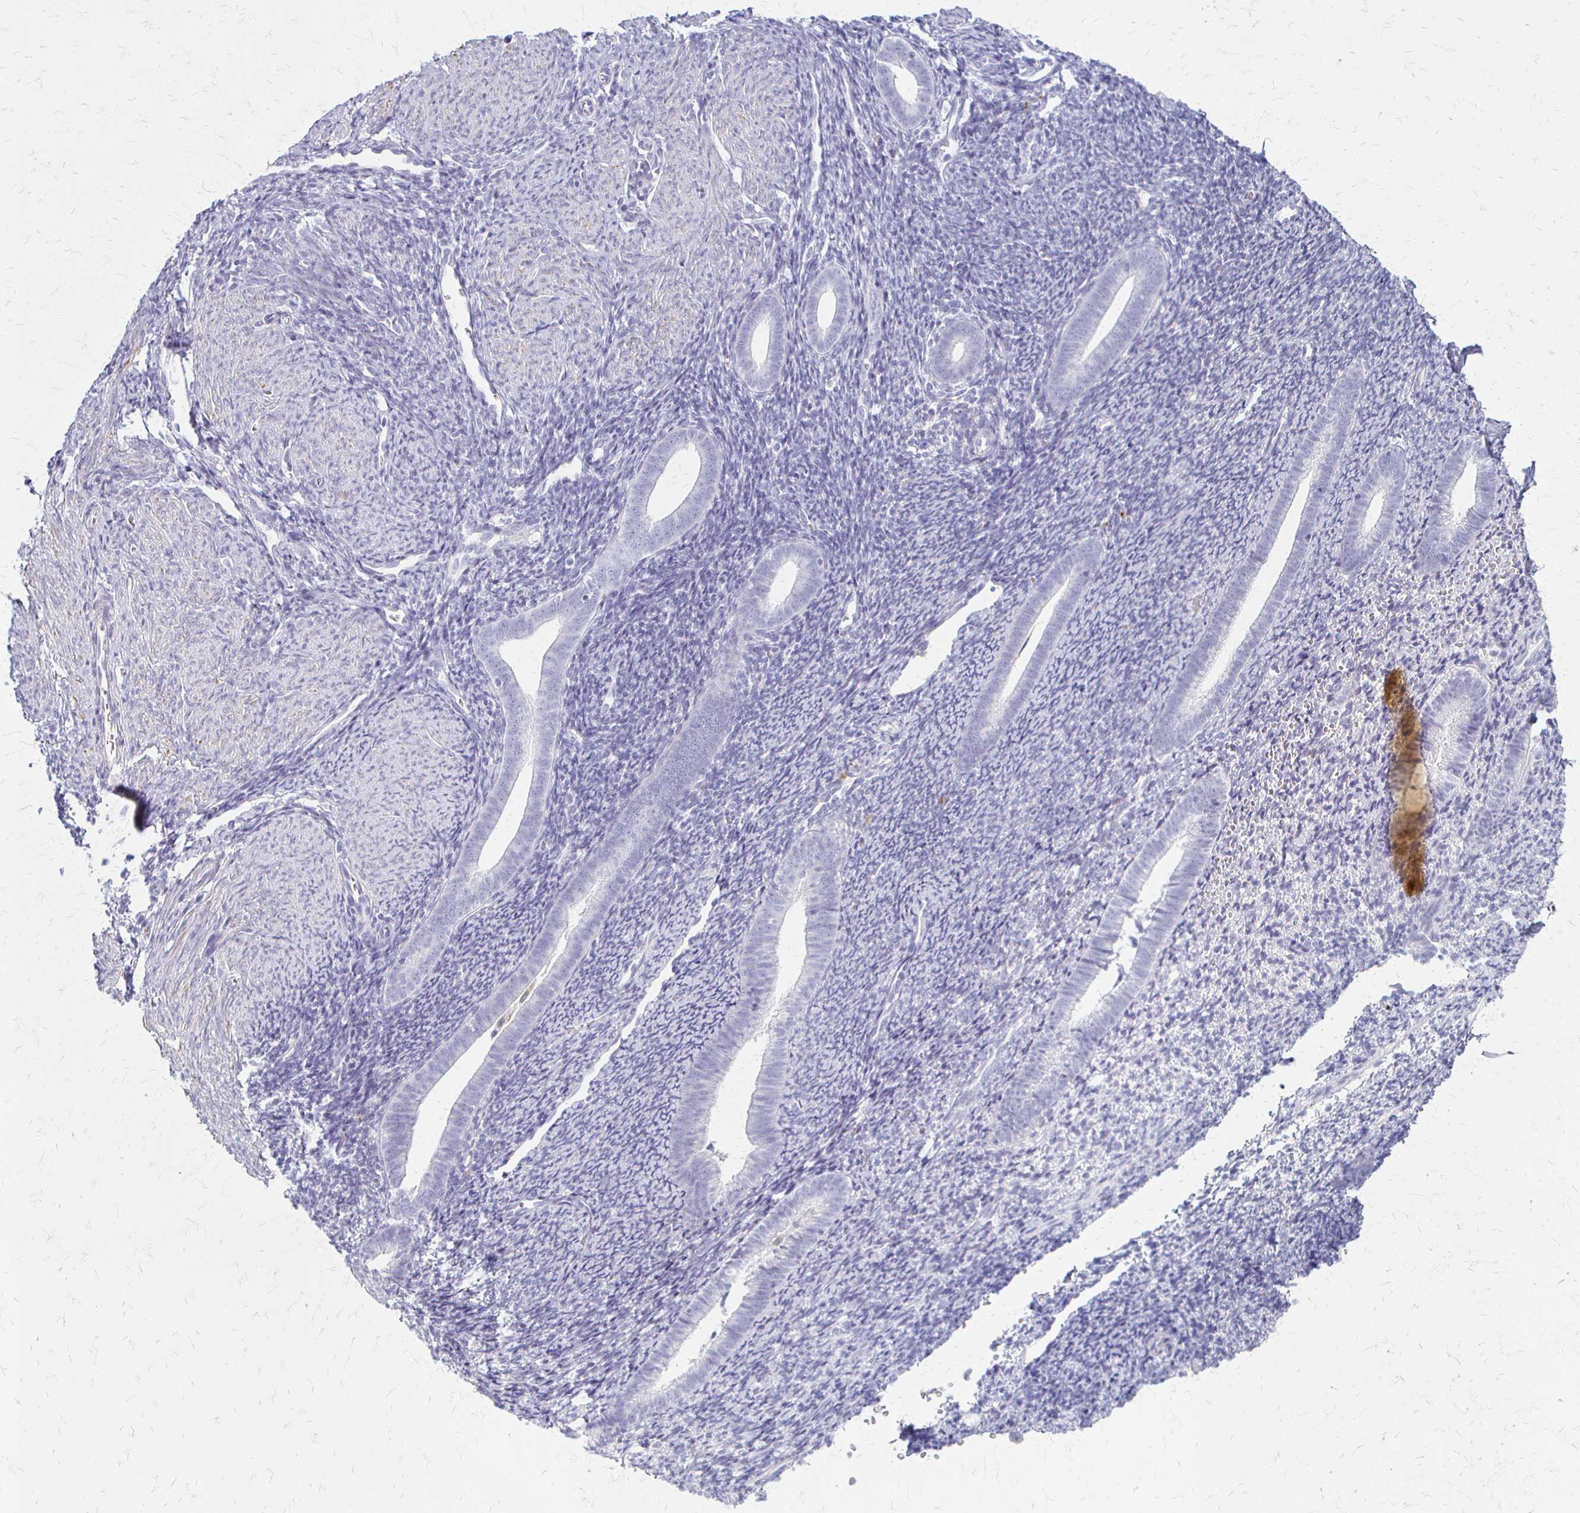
{"staining": {"intensity": "negative", "quantity": "none", "location": "none"}, "tissue": "endometrium", "cell_type": "Cells in endometrial stroma", "image_type": "normal", "snomed": [{"axis": "morphology", "description": "Normal tissue, NOS"}, {"axis": "topography", "description": "Endometrium"}], "caption": "Immunohistochemistry histopathology image of unremarkable endometrium stained for a protein (brown), which demonstrates no expression in cells in endometrial stroma.", "gene": "ACP5", "patient": {"sex": "female", "age": 39}}